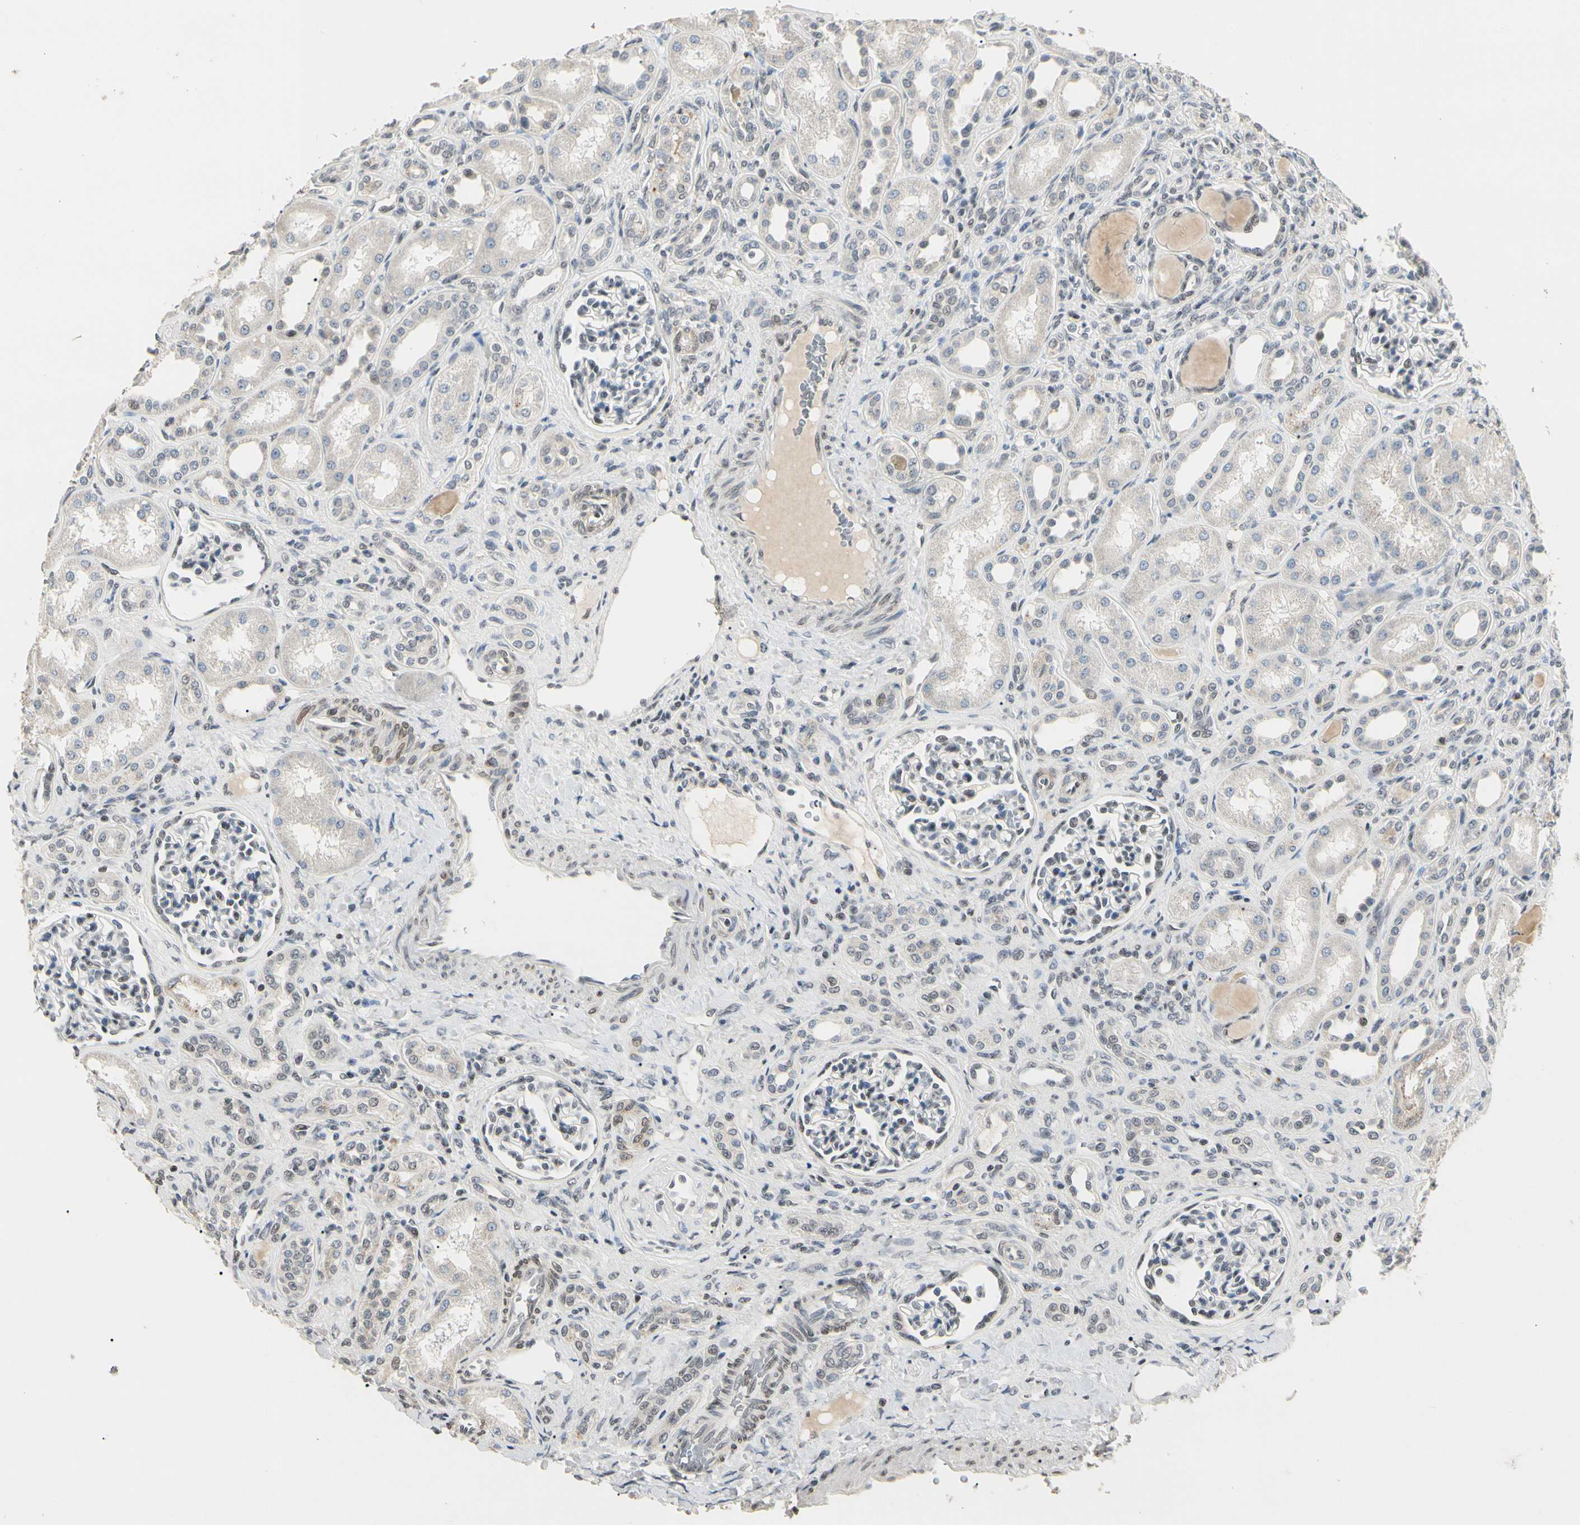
{"staining": {"intensity": "weak", "quantity": "25%-75%", "location": "nuclear"}, "tissue": "kidney", "cell_type": "Cells in glomeruli", "image_type": "normal", "snomed": [{"axis": "morphology", "description": "Normal tissue, NOS"}, {"axis": "topography", "description": "Kidney"}], "caption": "Human kidney stained for a protein (brown) demonstrates weak nuclear positive expression in approximately 25%-75% of cells in glomeruli.", "gene": "GREM1", "patient": {"sex": "male", "age": 7}}